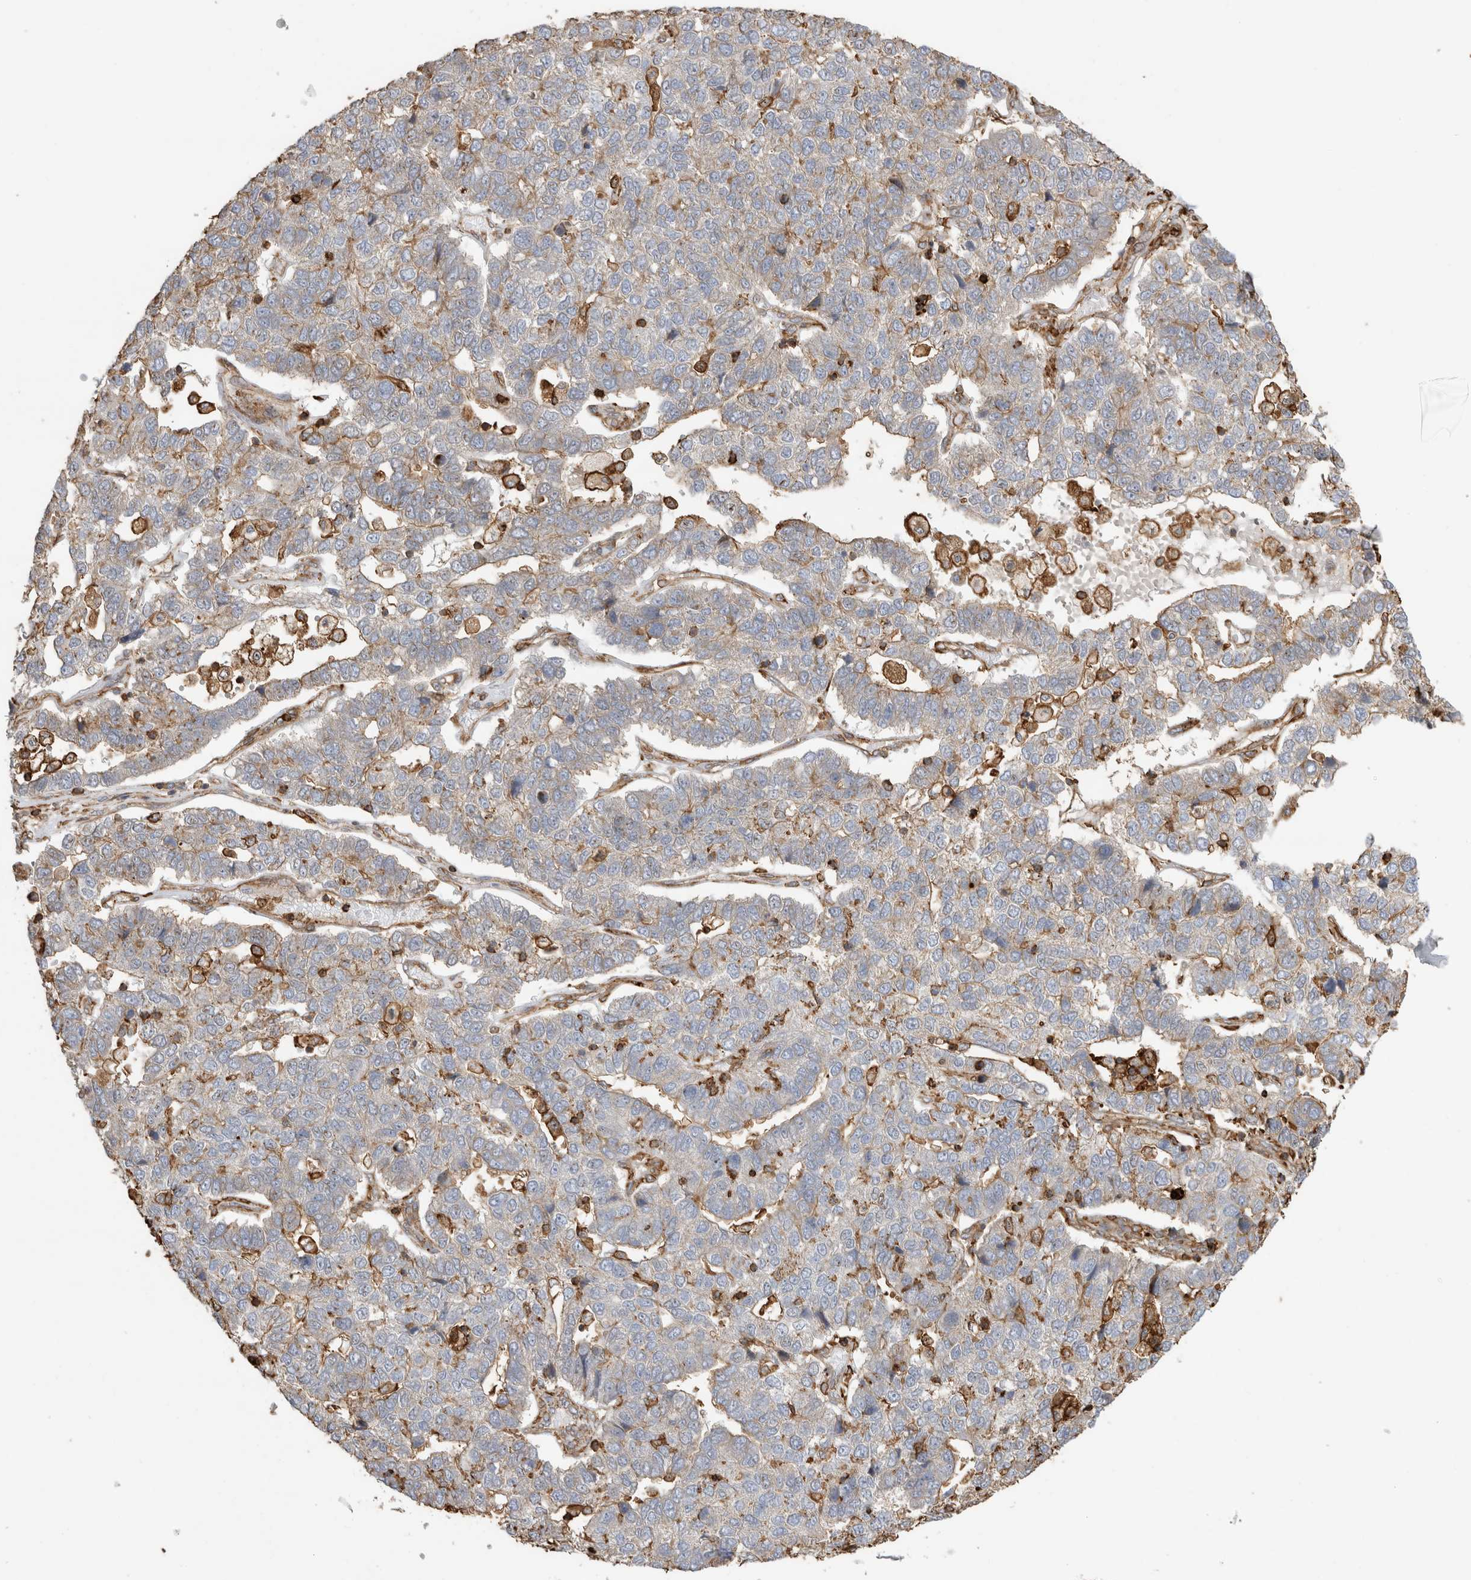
{"staining": {"intensity": "negative", "quantity": "none", "location": "none"}, "tissue": "pancreatic cancer", "cell_type": "Tumor cells", "image_type": "cancer", "snomed": [{"axis": "morphology", "description": "Adenocarcinoma, NOS"}, {"axis": "topography", "description": "Pancreas"}], "caption": "High magnification brightfield microscopy of pancreatic cancer (adenocarcinoma) stained with DAB (brown) and counterstained with hematoxylin (blue): tumor cells show no significant expression.", "gene": "GPER1", "patient": {"sex": "female", "age": 61}}